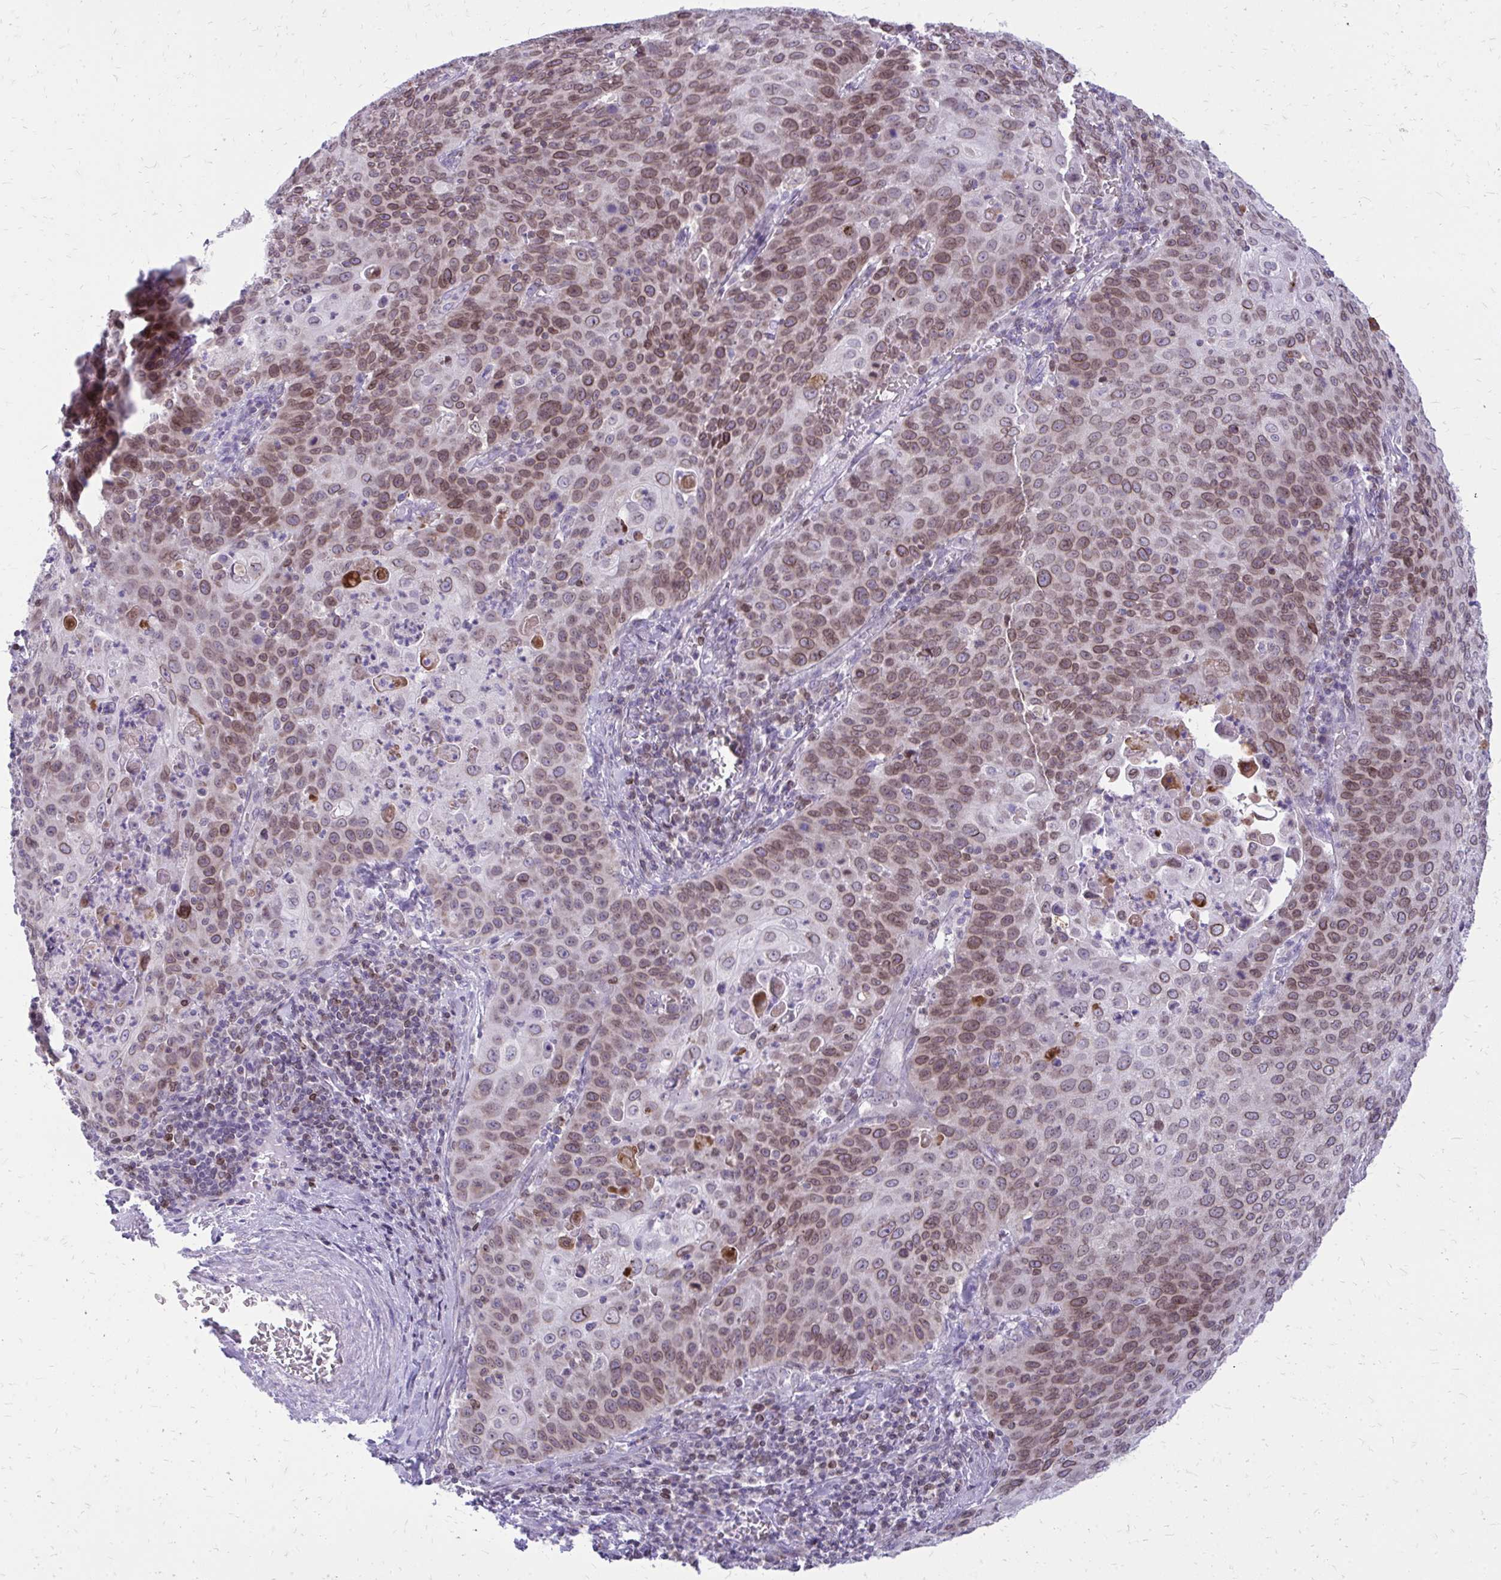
{"staining": {"intensity": "moderate", "quantity": ">75%", "location": "cytoplasmic/membranous,nuclear"}, "tissue": "cervical cancer", "cell_type": "Tumor cells", "image_type": "cancer", "snomed": [{"axis": "morphology", "description": "Squamous cell carcinoma, NOS"}, {"axis": "topography", "description": "Cervix"}], "caption": "Squamous cell carcinoma (cervical) stained for a protein demonstrates moderate cytoplasmic/membranous and nuclear positivity in tumor cells.", "gene": "RPS6KA2", "patient": {"sex": "female", "age": 65}}